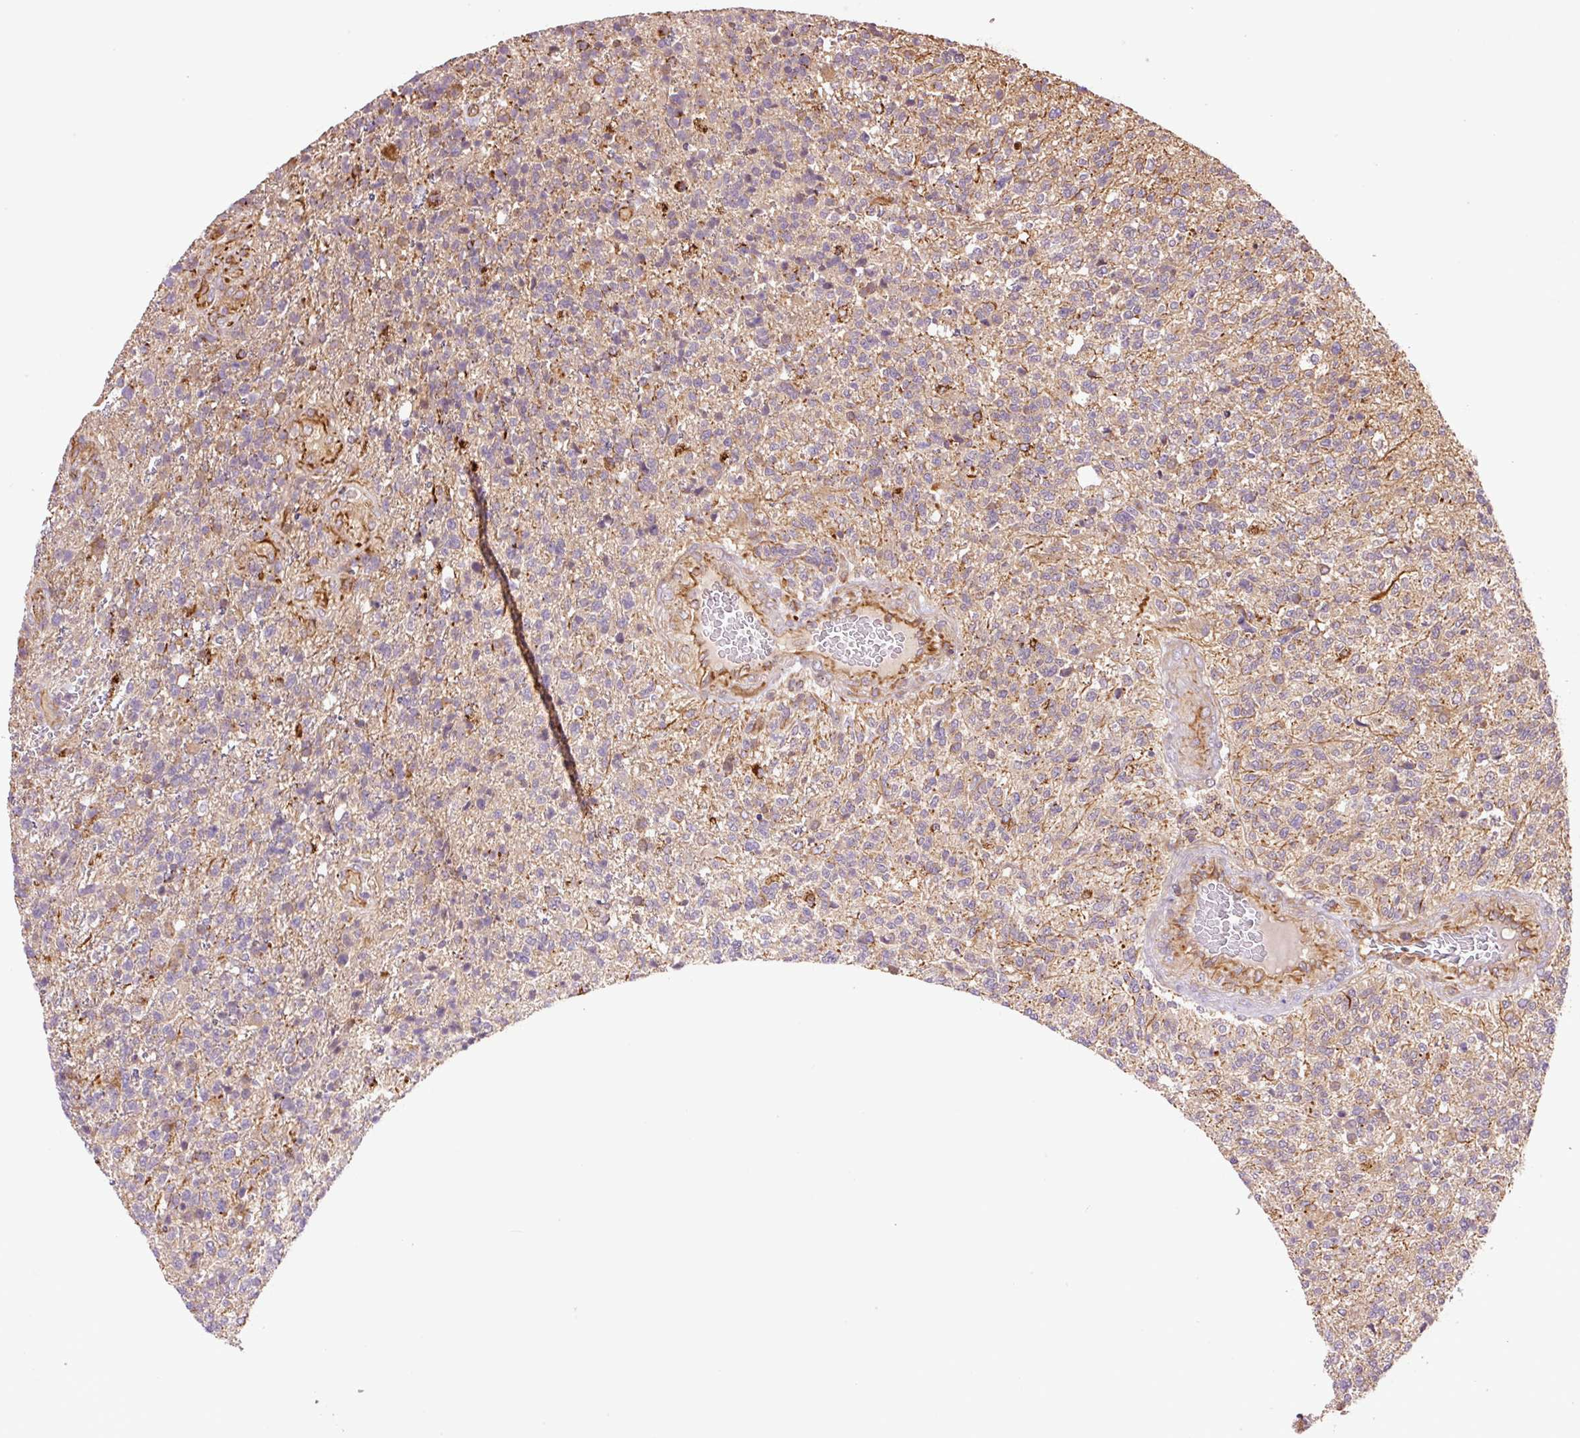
{"staining": {"intensity": "negative", "quantity": "none", "location": "none"}, "tissue": "glioma", "cell_type": "Tumor cells", "image_type": "cancer", "snomed": [{"axis": "morphology", "description": "Glioma, malignant, High grade"}, {"axis": "topography", "description": "Brain"}], "caption": "A micrograph of glioma stained for a protein exhibits no brown staining in tumor cells.", "gene": "PCK2", "patient": {"sex": "male", "age": 56}}